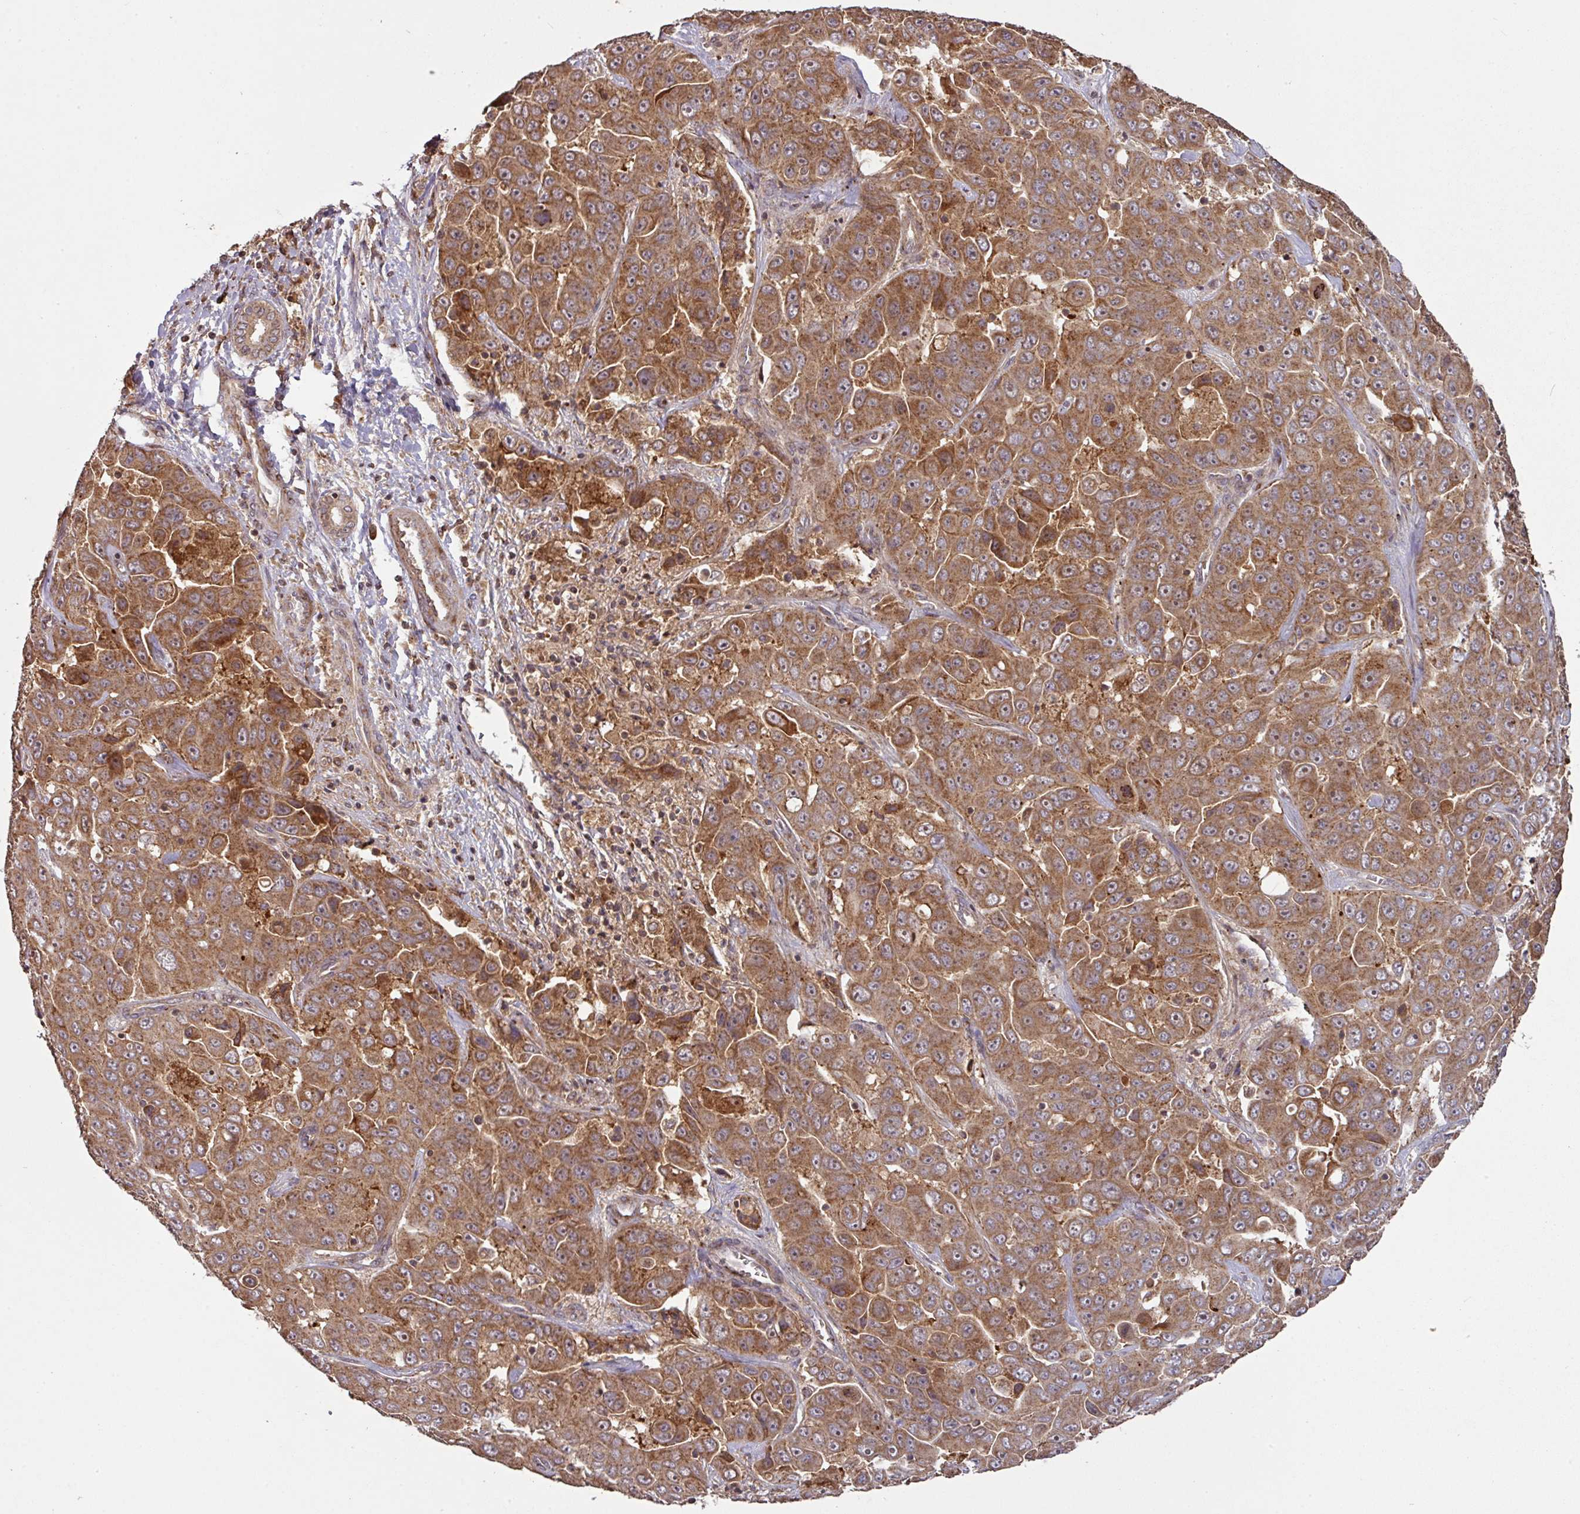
{"staining": {"intensity": "moderate", "quantity": ">75%", "location": "cytoplasmic/membranous,nuclear"}, "tissue": "liver cancer", "cell_type": "Tumor cells", "image_type": "cancer", "snomed": [{"axis": "morphology", "description": "Cholangiocarcinoma"}, {"axis": "topography", "description": "Liver"}], "caption": "Liver cancer tissue displays moderate cytoplasmic/membranous and nuclear staining in approximately >75% of tumor cells (Stains: DAB (3,3'-diaminobenzidine) in brown, nuclei in blue, Microscopy: brightfield microscopy at high magnification).", "gene": "MRRF", "patient": {"sex": "female", "age": 52}}